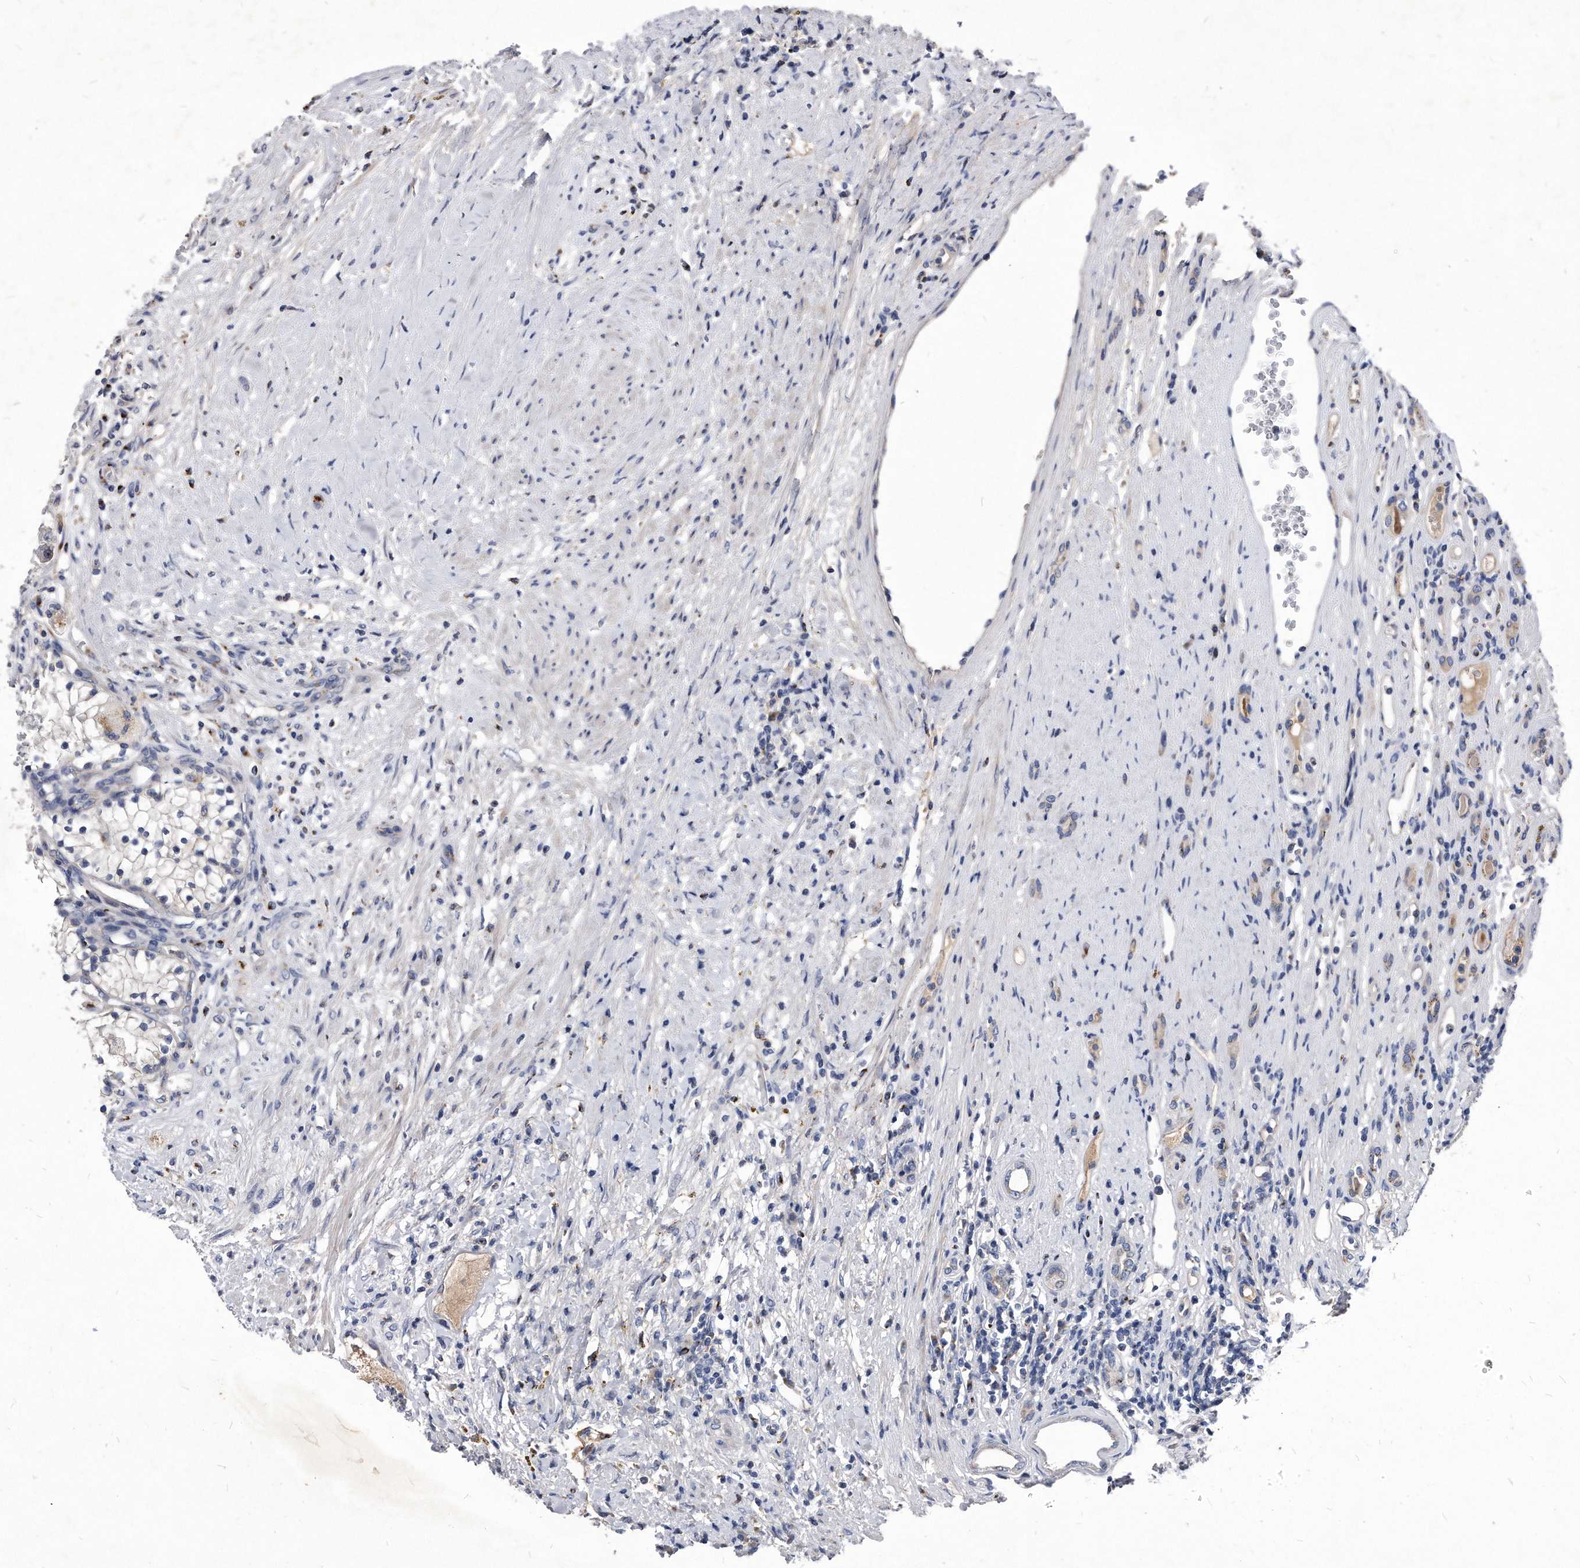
{"staining": {"intensity": "negative", "quantity": "none", "location": "none"}, "tissue": "renal cancer", "cell_type": "Tumor cells", "image_type": "cancer", "snomed": [{"axis": "morphology", "description": "Normal tissue, NOS"}, {"axis": "morphology", "description": "Adenocarcinoma, NOS"}, {"axis": "topography", "description": "Kidney"}], "caption": "Tumor cells are negative for protein expression in human renal adenocarcinoma.", "gene": "MGAT4A", "patient": {"sex": "male", "age": 68}}